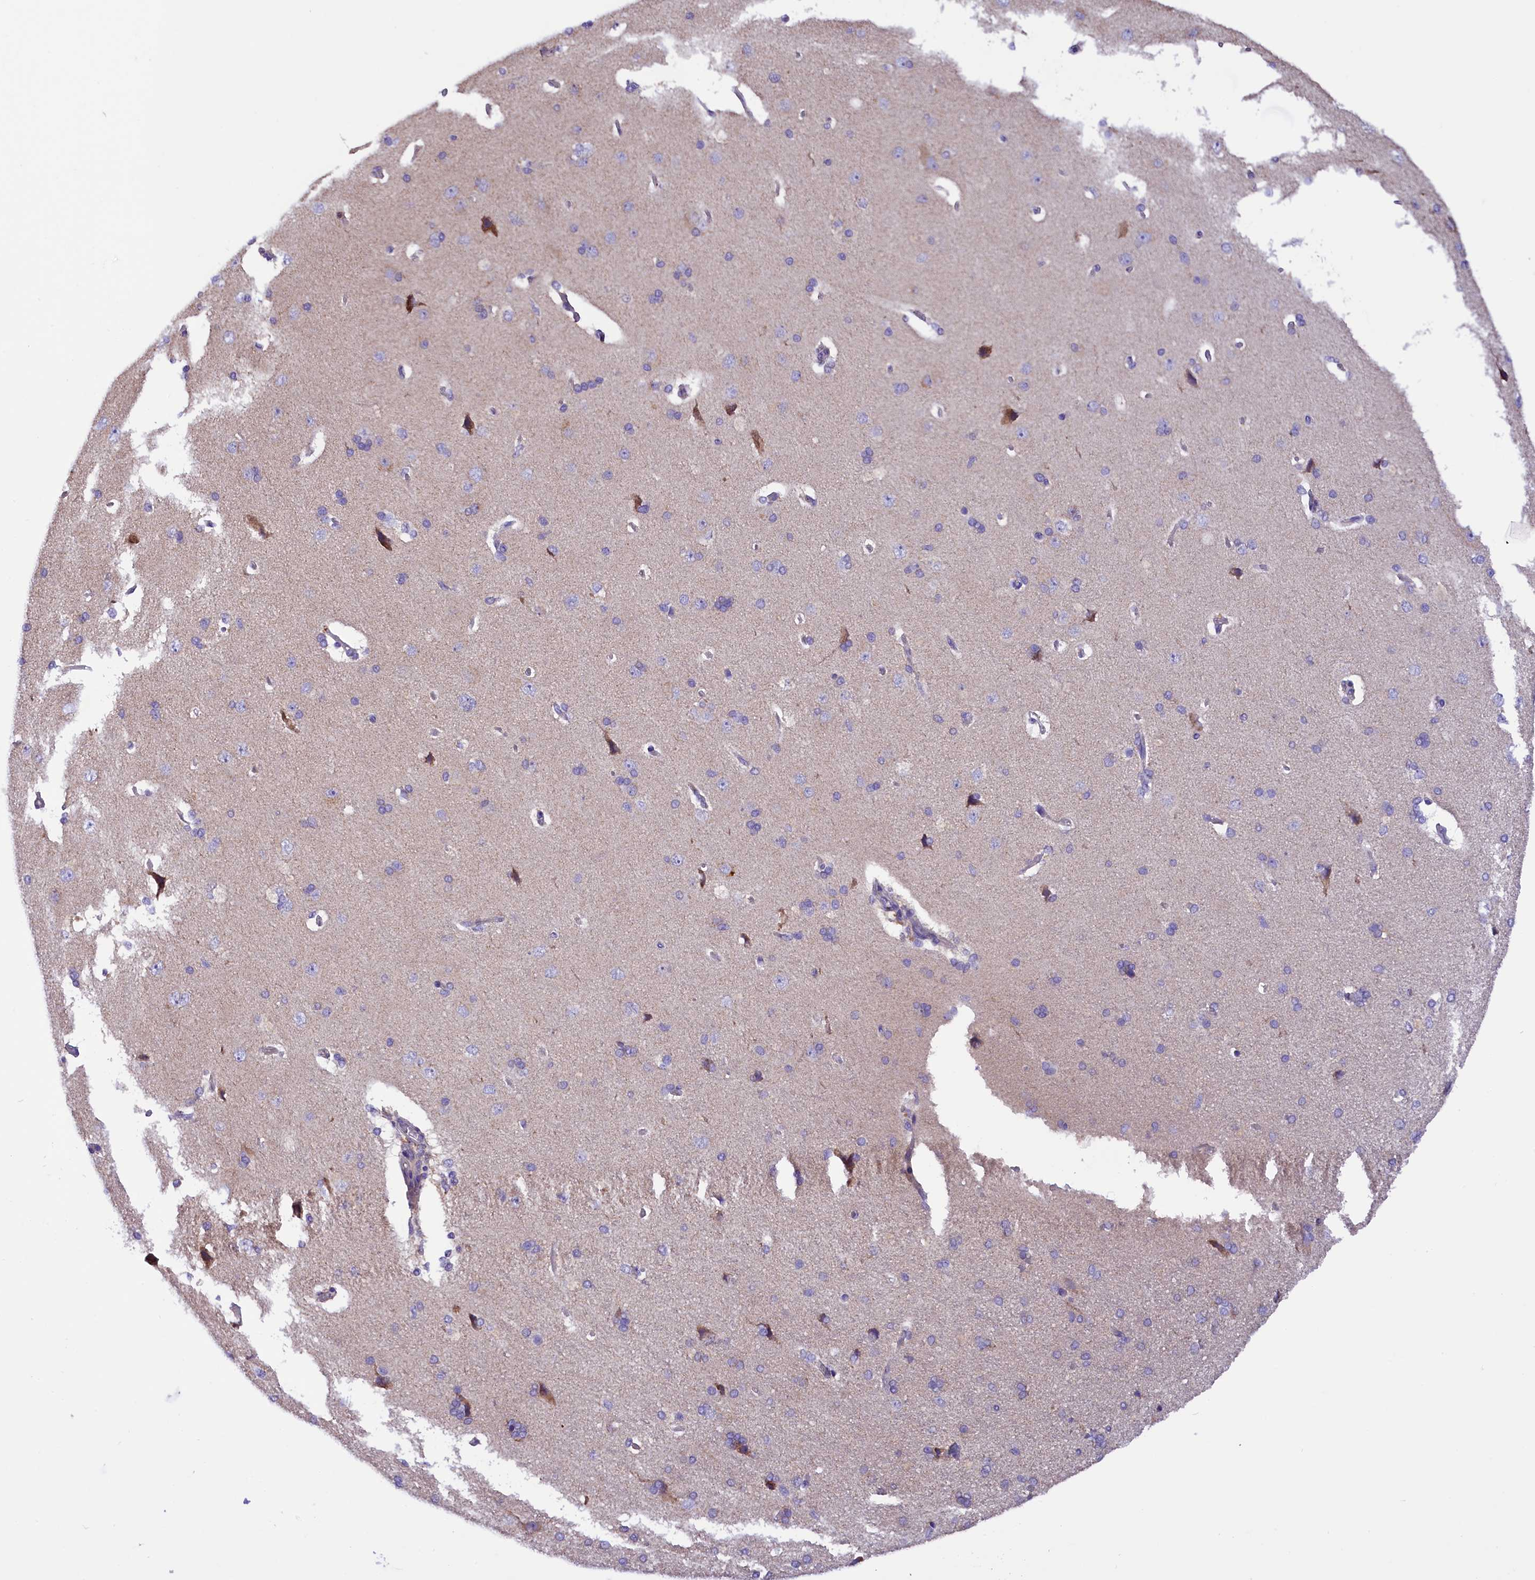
{"staining": {"intensity": "negative", "quantity": "none", "location": "none"}, "tissue": "cerebral cortex", "cell_type": "Endothelial cells", "image_type": "normal", "snomed": [{"axis": "morphology", "description": "Normal tissue, NOS"}, {"axis": "topography", "description": "Cerebral cortex"}], "caption": "A high-resolution histopathology image shows IHC staining of benign cerebral cortex, which displays no significant expression in endothelial cells.", "gene": "DNAJB9", "patient": {"sex": "male", "age": 62}}